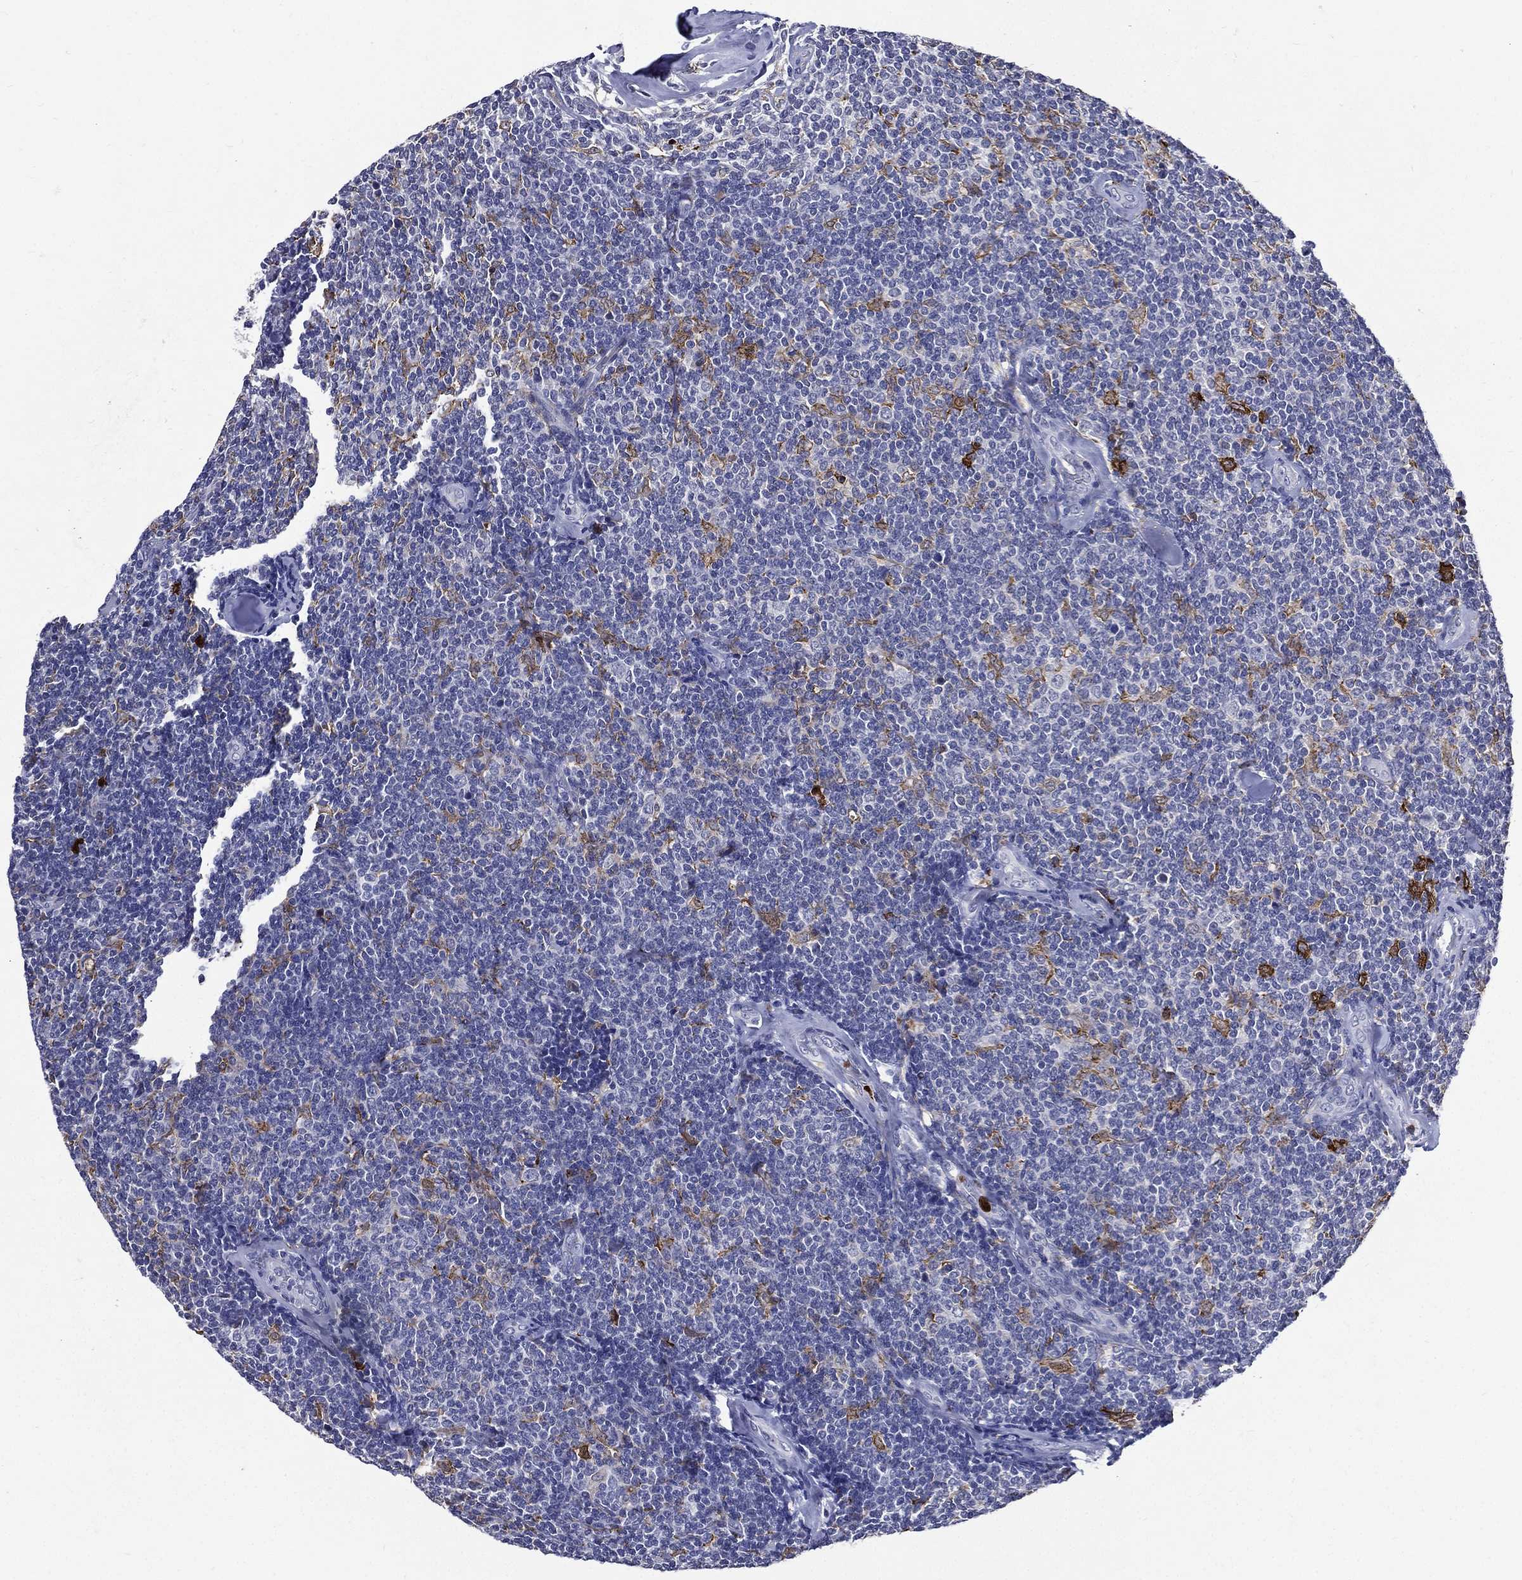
{"staining": {"intensity": "negative", "quantity": "none", "location": "none"}, "tissue": "lymphoma", "cell_type": "Tumor cells", "image_type": "cancer", "snomed": [{"axis": "morphology", "description": "Malignant lymphoma, non-Hodgkin's type, Low grade"}, {"axis": "topography", "description": "Lymph node"}], "caption": "Malignant lymphoma, non-Hodgkin's type (low-grade) was stained to show a protein in brown. There is no significant staining in tumor cells. (DAB (3,3'-diaminobenzidine) IHC with hematoxylin counter stain).", "gene": "GPR171", "patient": {"sex": "female", "age": 56}}